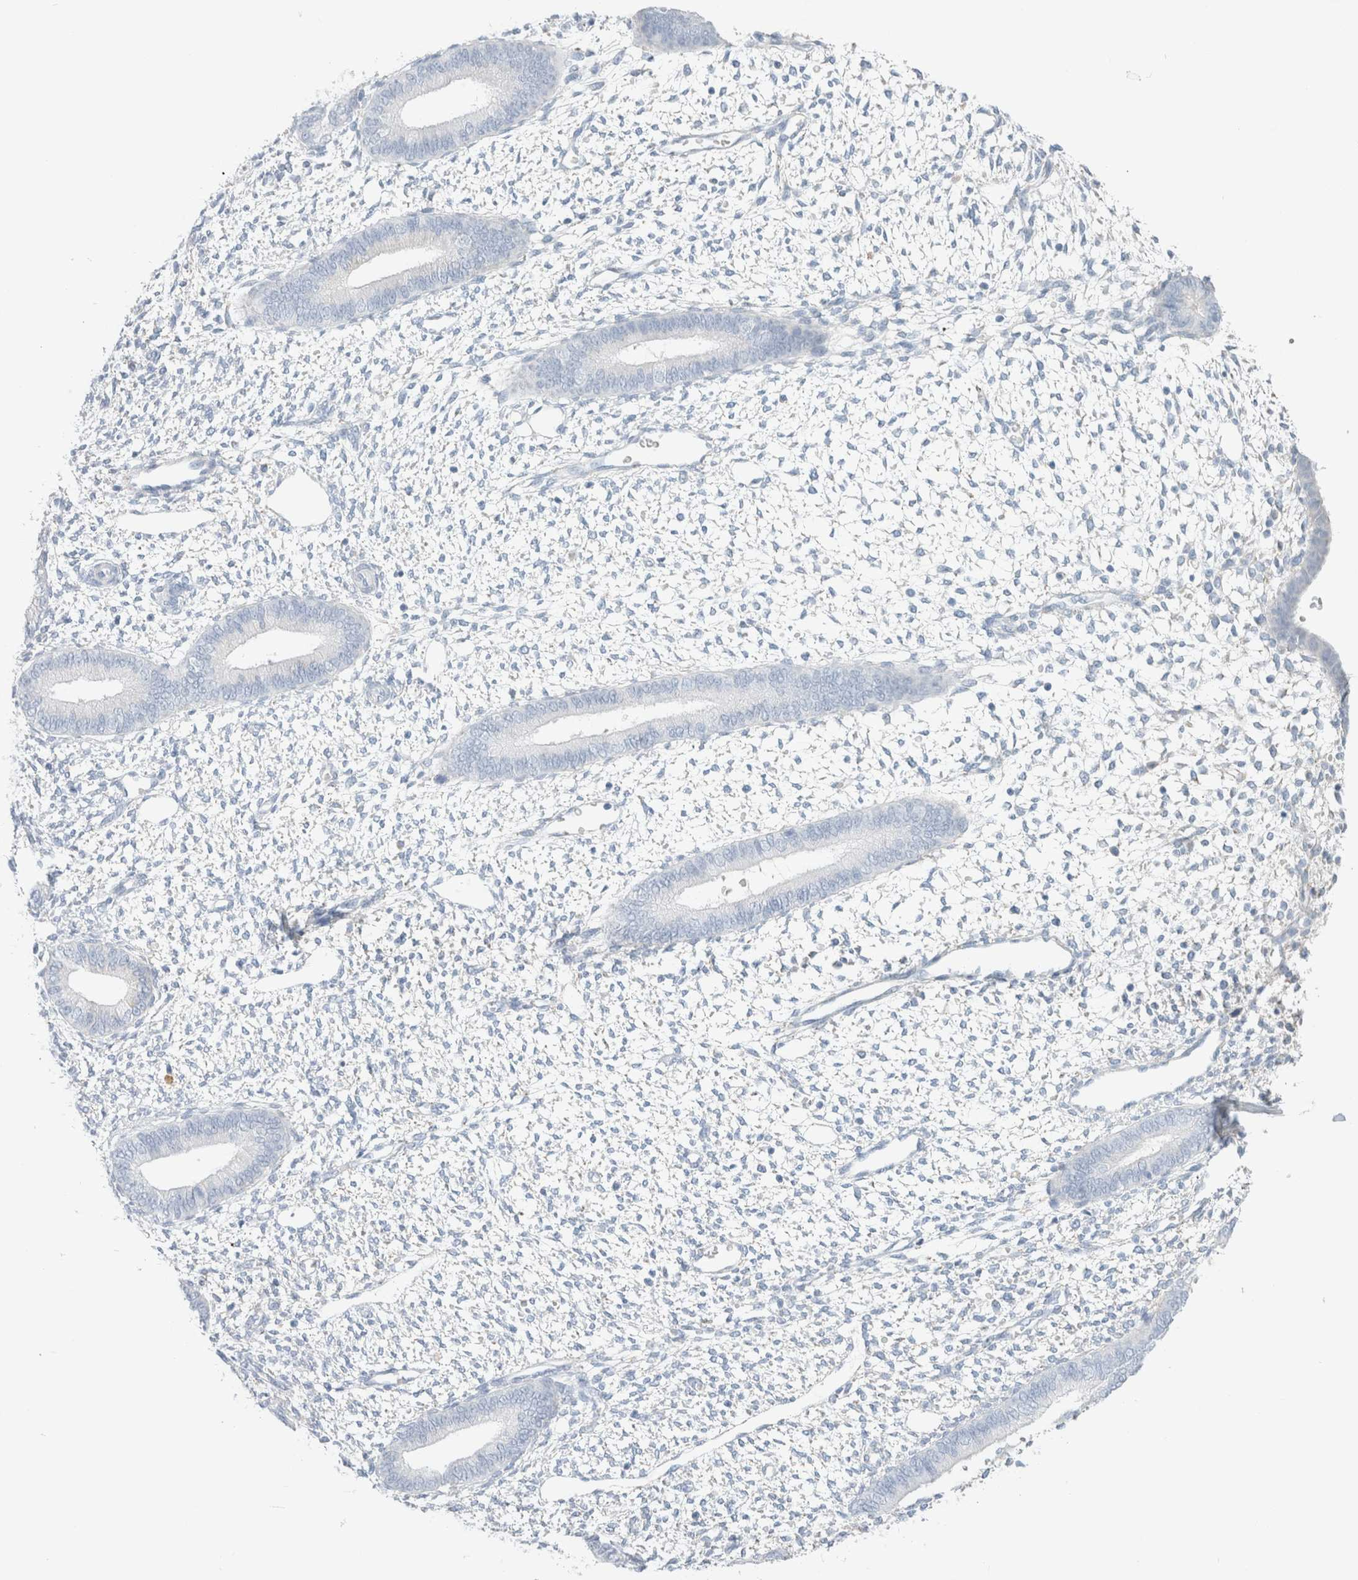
{"staining": {"intensity": "negative", "quantity": "none", "location": "none"}, "tissue": "endometrium", "cell_type": "Cells in endometrial stroma", "image_type": "normal", "snomed": [{"axis": "morphology", "description": "Normal tissue, NOS"}, {"axis": "topography", "description": "Endometrium"}], "caption": "Immunohistochemistry (IHC) image of unremarkable endometrium stained for a protein (brown), which reveals no staining in cells in endometrial stroma.", "gene": "CPQ", "patient": {"sex": "female", "age": 46}}